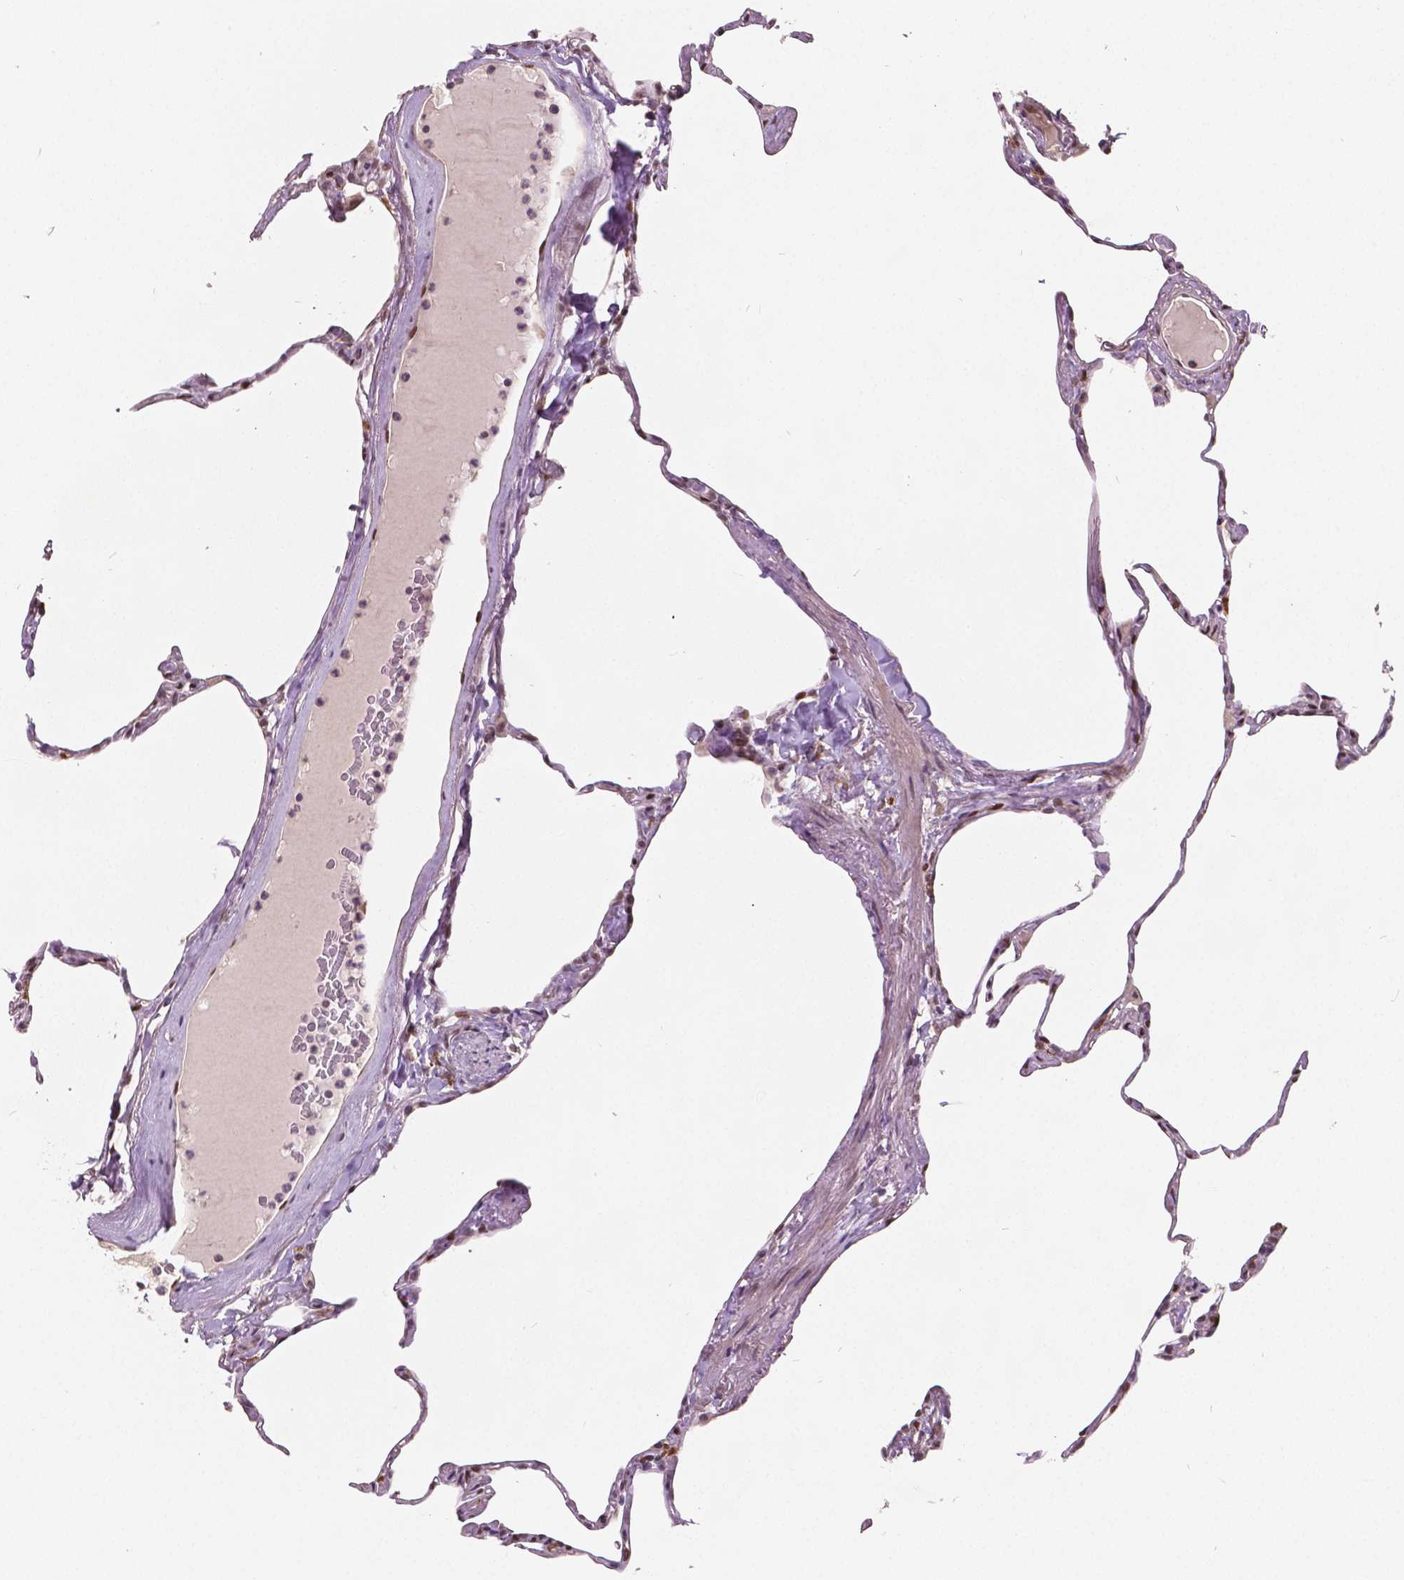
{"staining": {"intensity": "weak", "quantity": "25%-75%", "location": "nuclear"}, "tissue": "lung", "cell_type": "Alveolar cells", "image_type": "normal", "snomed": [{"axis": "morphology", "description": "Normal tissue, NOS"}, {"axis": "topography", "description": "Lung"}], "caption": "Normal lung shows weak nuclear expression in approximately 25%-75% of alveolar cells.", "gene": "HMBOX1", "patient": {"sex": "male", "age": 65}}